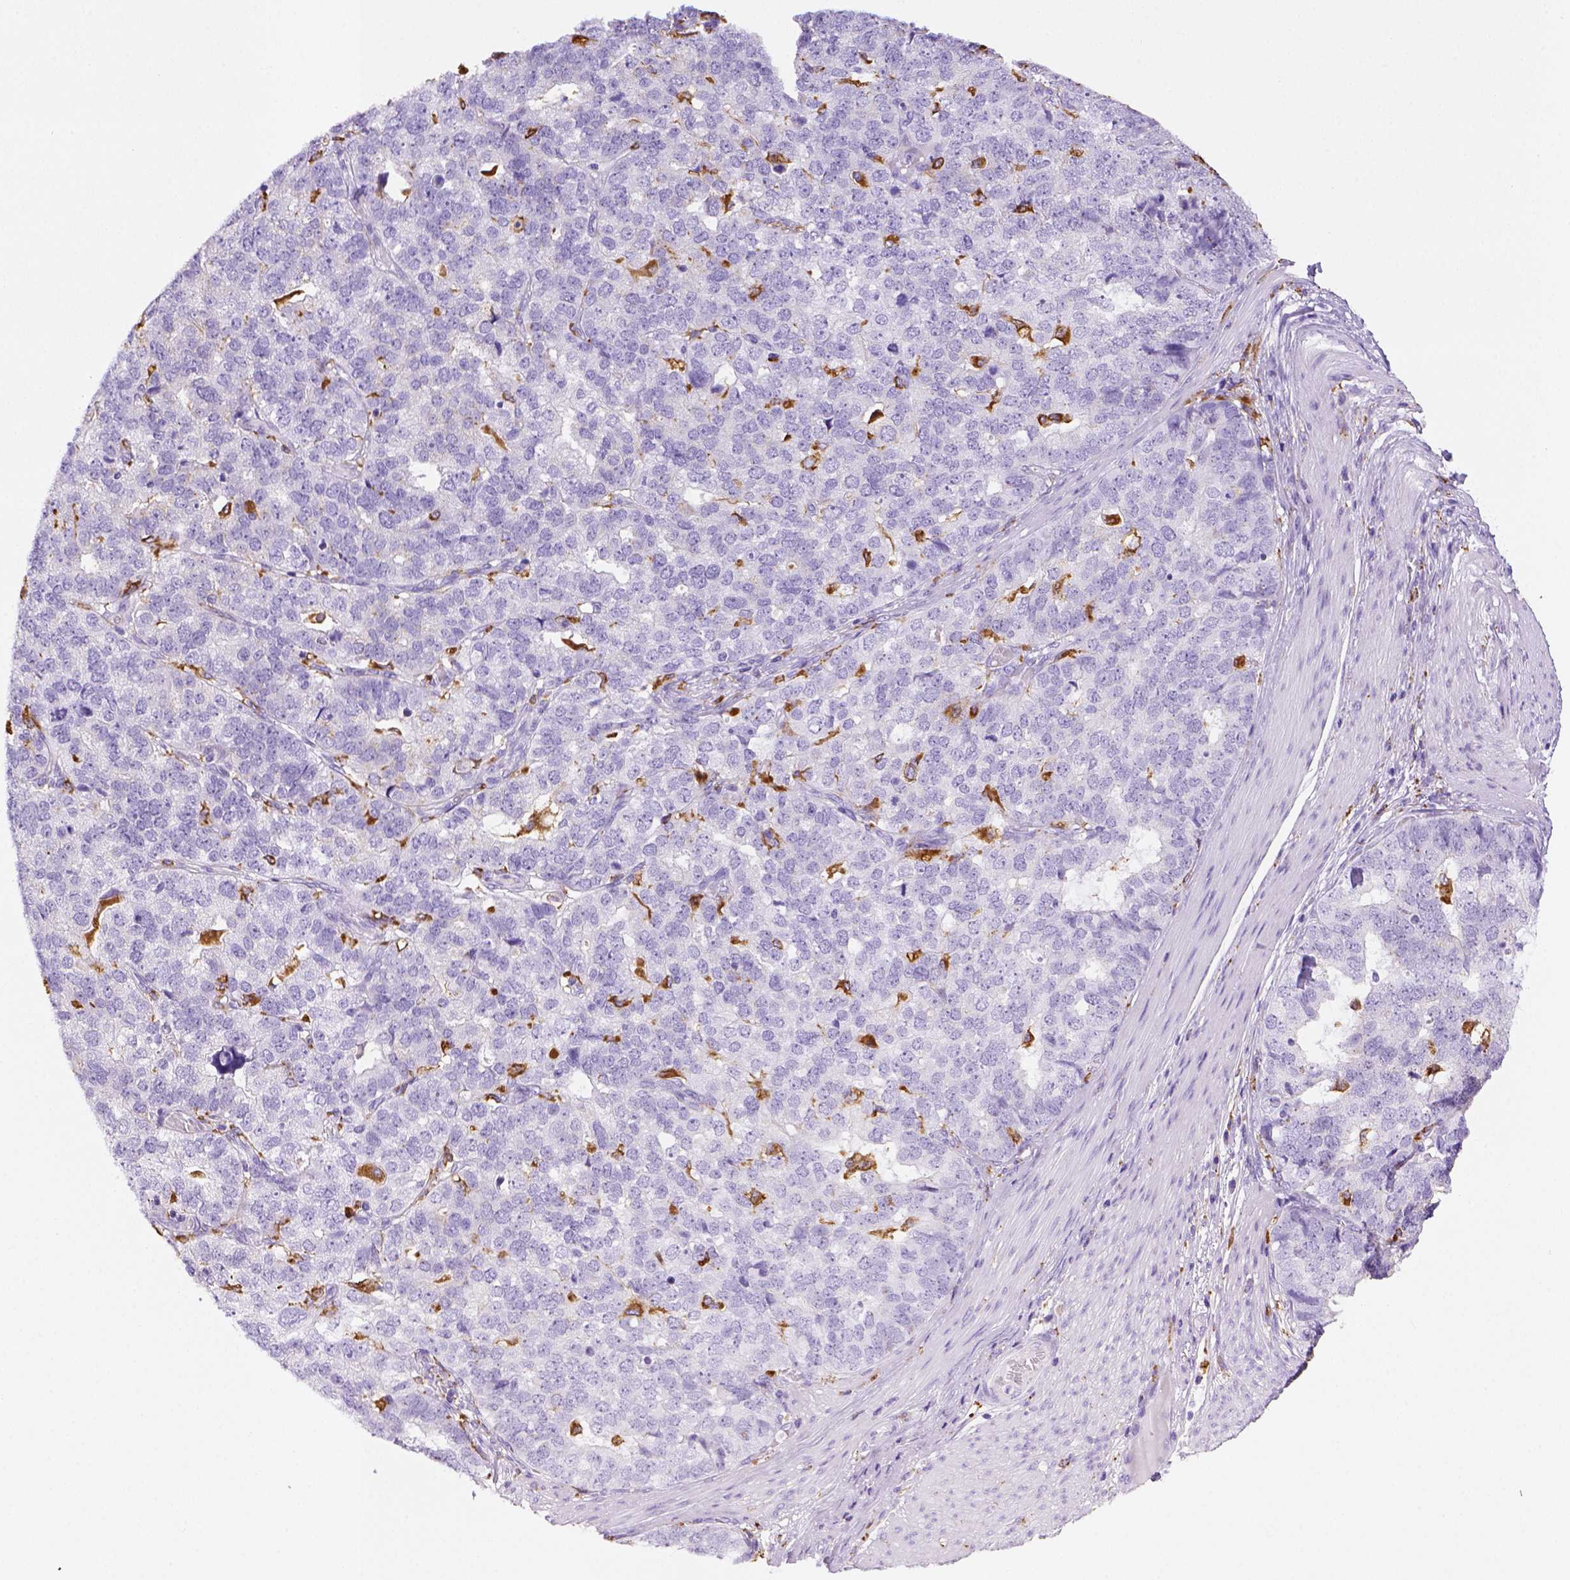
{"staining": {"intensity": "negative", "quantity": "none", "location": "none"}, "tissue": "stomach cancer", "cell_type": "Tumor cells", "image_type": "cancer", "snomed": [{"axis": "morphology", "description": "Adenocarcinoma, NOS"}, {"axis": "topography", "description": "Stomach"}], "caption": "Immunohistochemical staining of human stomach cancer (adenocarcinoma) reveals no significant positivity in tumor cells.", "gene": "CD68", "patient": {"sex": "male", "age": 69}}